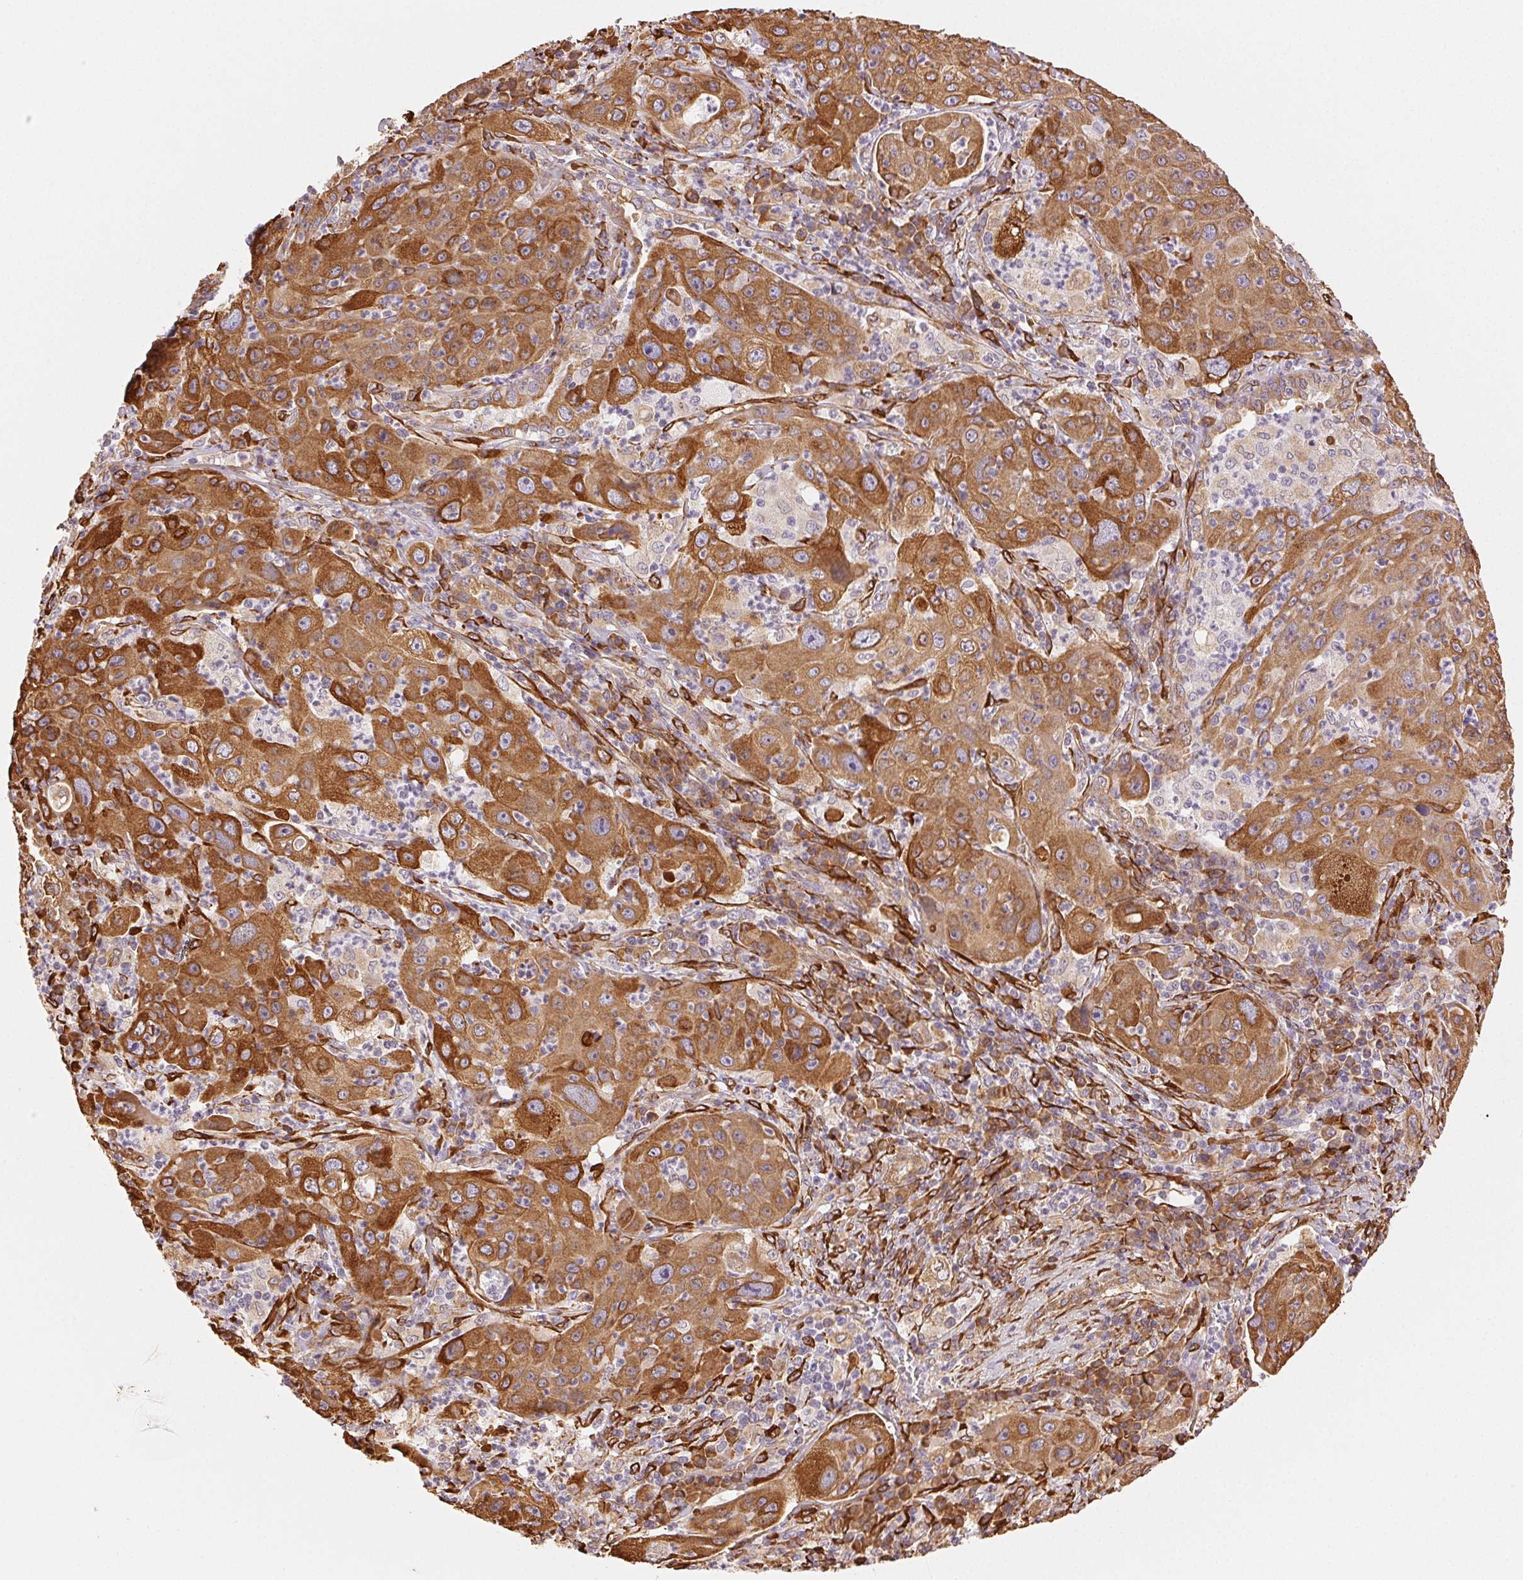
{"staining": {"intensity": "moderate", "quantity": ">75%", "location": "cytoplasmic/membranous"}, "tissue": "lung cancer", "cell_type": "Tumor cells", "image_type": "cancer", "snomed": [{"axis": "morphology", "description": "Squamous cell carcinoma, NOS"}, {"axis": "topography", "description": "Lung"}], "caption": "The photomicrograph demonstrates staining of lung cancer (squamous cell carcinoma), revealing moderate cytoplasmic/membranous protein expression (brown color) within tumor cells.", "gene": "RCN3", "patient": {"sex": "female", "age": 59}}